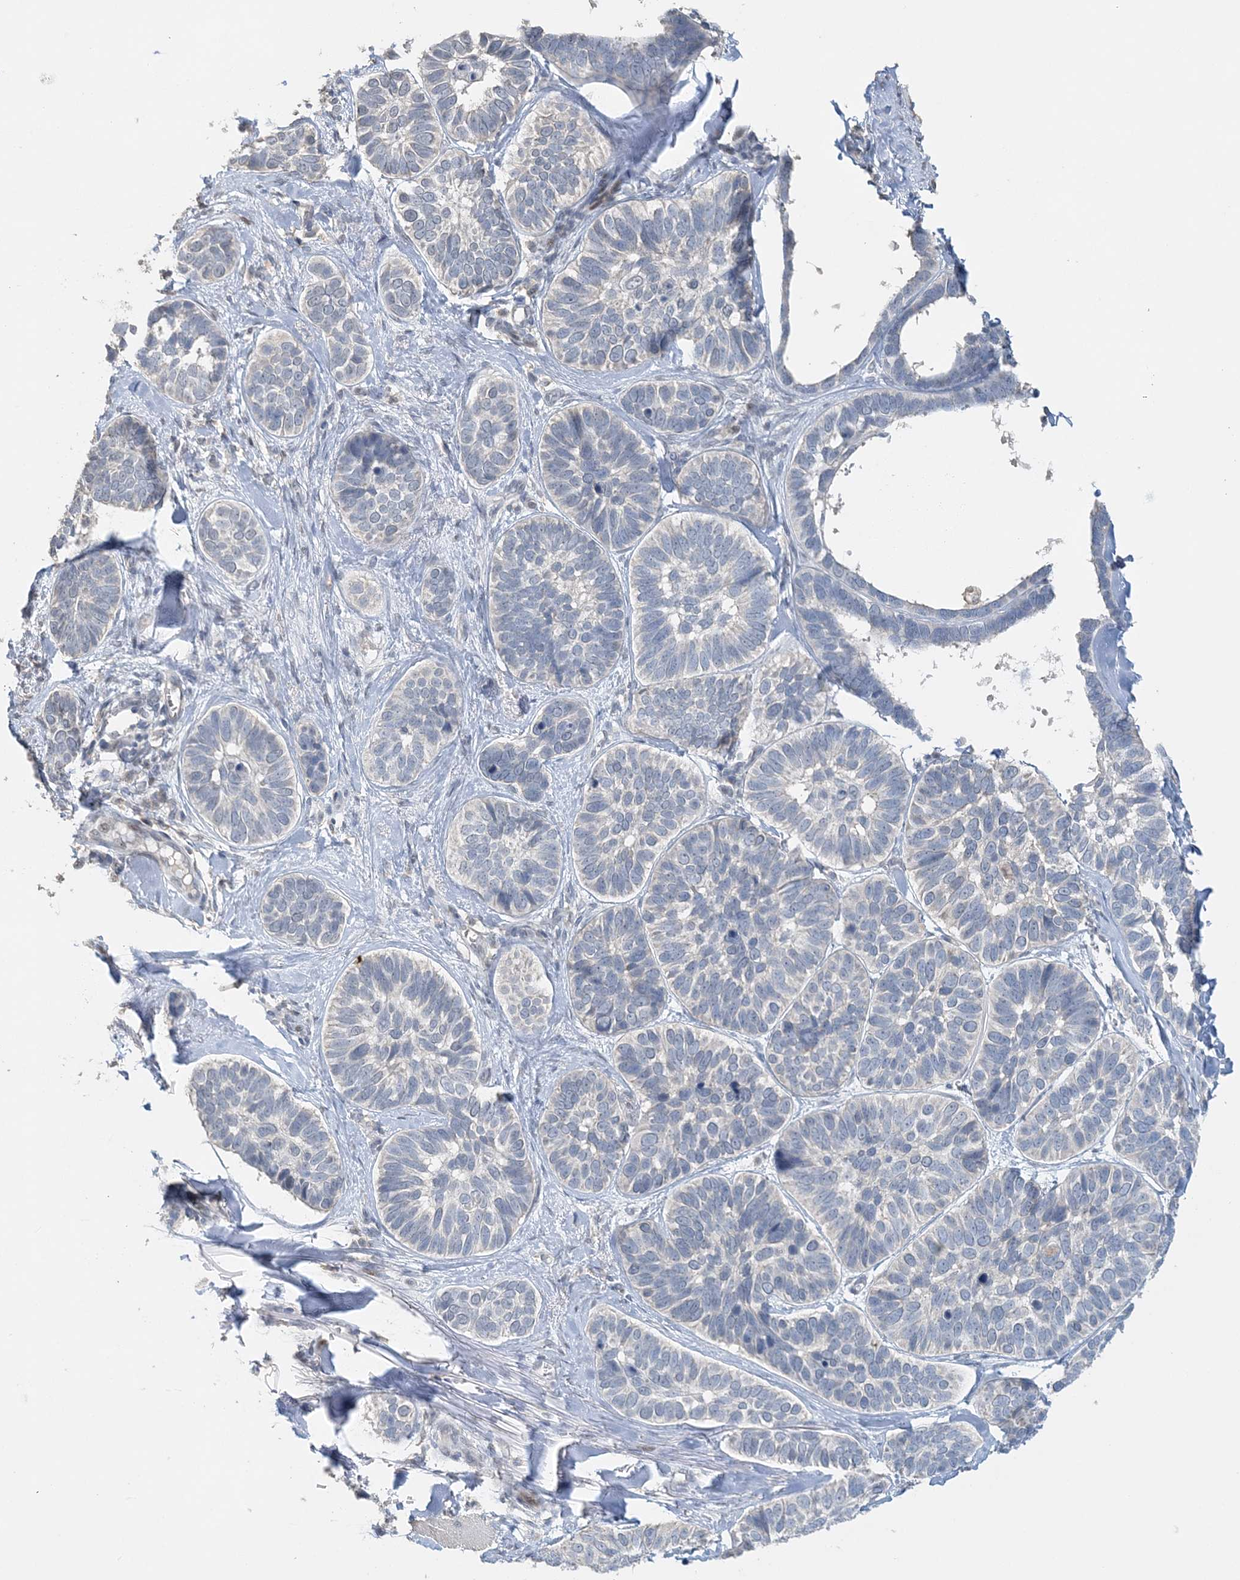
{"staining": {"intensity": "negative", "quantity": "none", "location": "none"}, "tissue": "skin cancer", "cell_type": "Tumor cells", "image_type": "cancer", "snomed": [{"axis": "morphology", "description": "Basal cell carcinoma"}, {"axis": "topography", "description": "Skin"}], "caption": "Immunohistochemical staining of human skin cancer shows no significant positivity in tumor cells.", "gene": "FAM110A", "patient": {"sex": "male", "age": 62}}